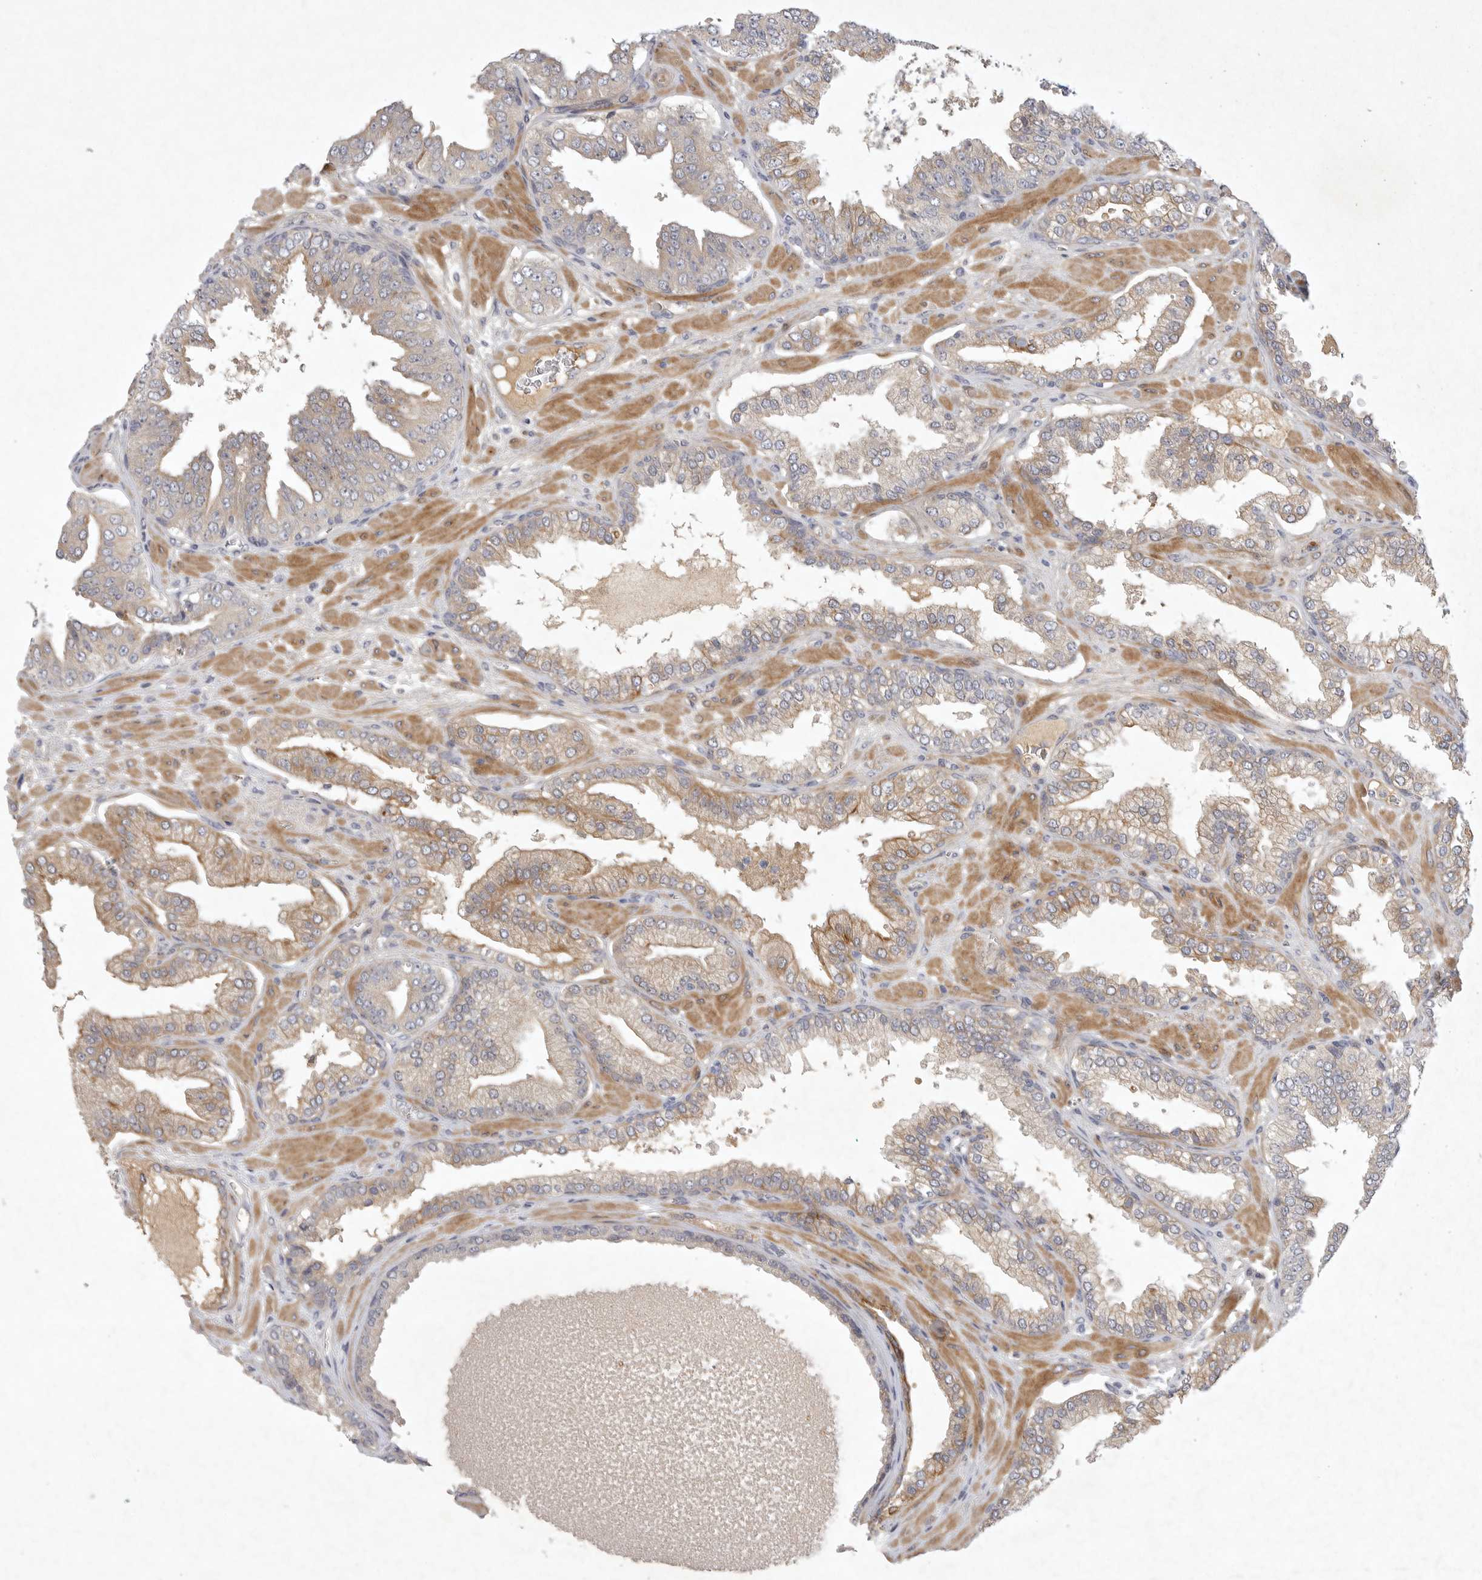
{"staining": {"intensity": "moderate", "quantity": "25%-75%", "location": "cytoplasmic/membranous"}, "tissue": "prostate cancer", "cell_type": "Tumor cells", "image_type": "cancer", "snomed": [{"axis": "morphology", "description": "Adenocarcinoma, Low grade"}, {"axis": "topography", "description": "Prostate"}], "caption": "Protein staining demonstrates moderate cytoplasmic/membranous expression in approximately 25%-75% of tumor cells in low-grade adenocarcinoma (prostate).", "gene": "BZW2", "patient": {"sex": "male", "age": 62}}